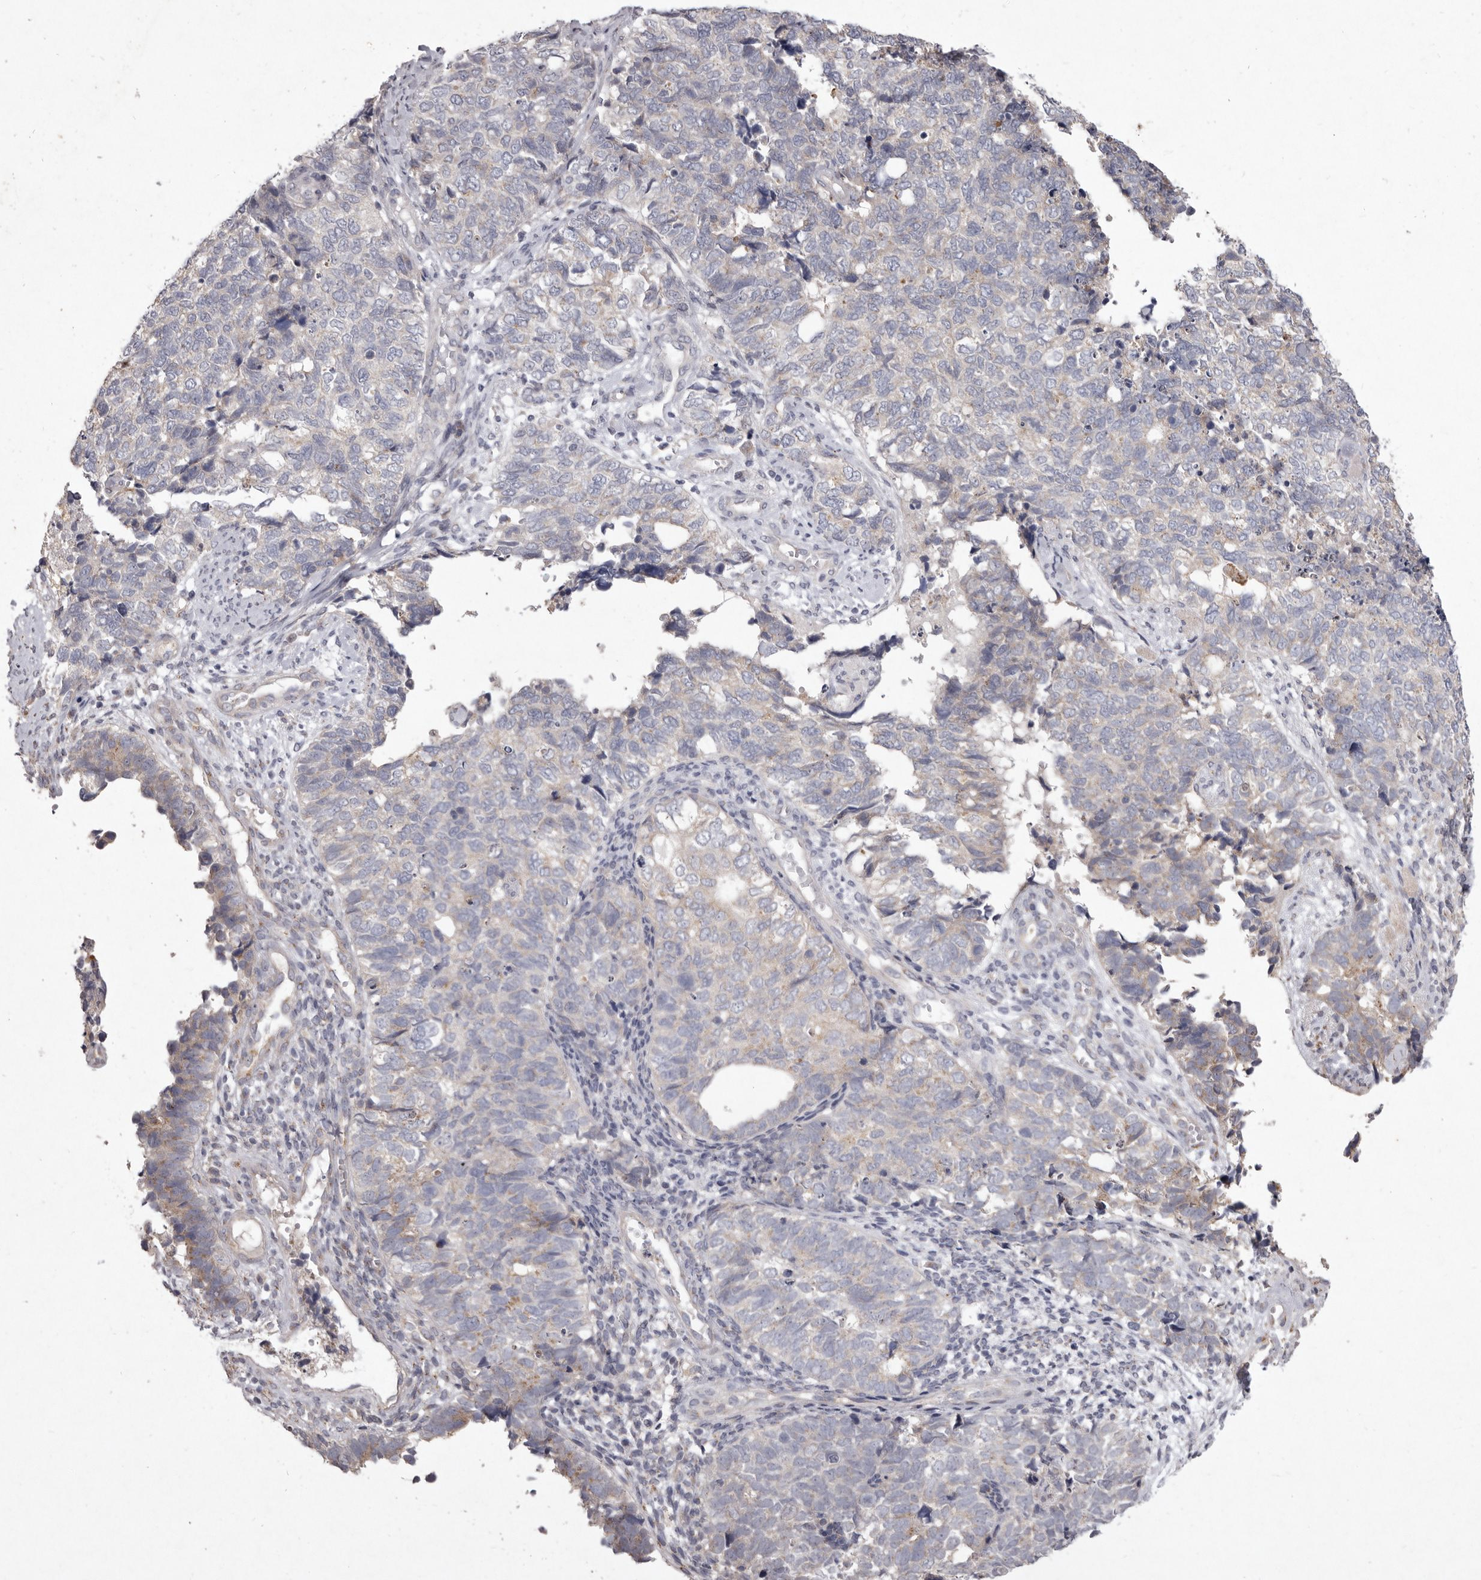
{"staining": {"intensity": "weak", "quantity": "<25%", "location": "cytoplasmic/membranous"}, "tissue": "cervical cancer", "cell_type": "Tumor cells", "image_type": "cancer", "snomed": [{"axis": "morphology", "description": "Squamous cell carcinoma, NOS"}, {"axis": "topography", "description": "Cervix"}], "caption": "Immunohistochemical staining of squamous cell carcinoma (cervical) exhibits no significant positivity in tumor cells. Brightfield microscopy of immunohistochemistry stained with DAB (brown) and hematoxylin (blue), captured at high magnification.", "gene": "P2RX6", "patient": {"sex": "female", "age": 63}}